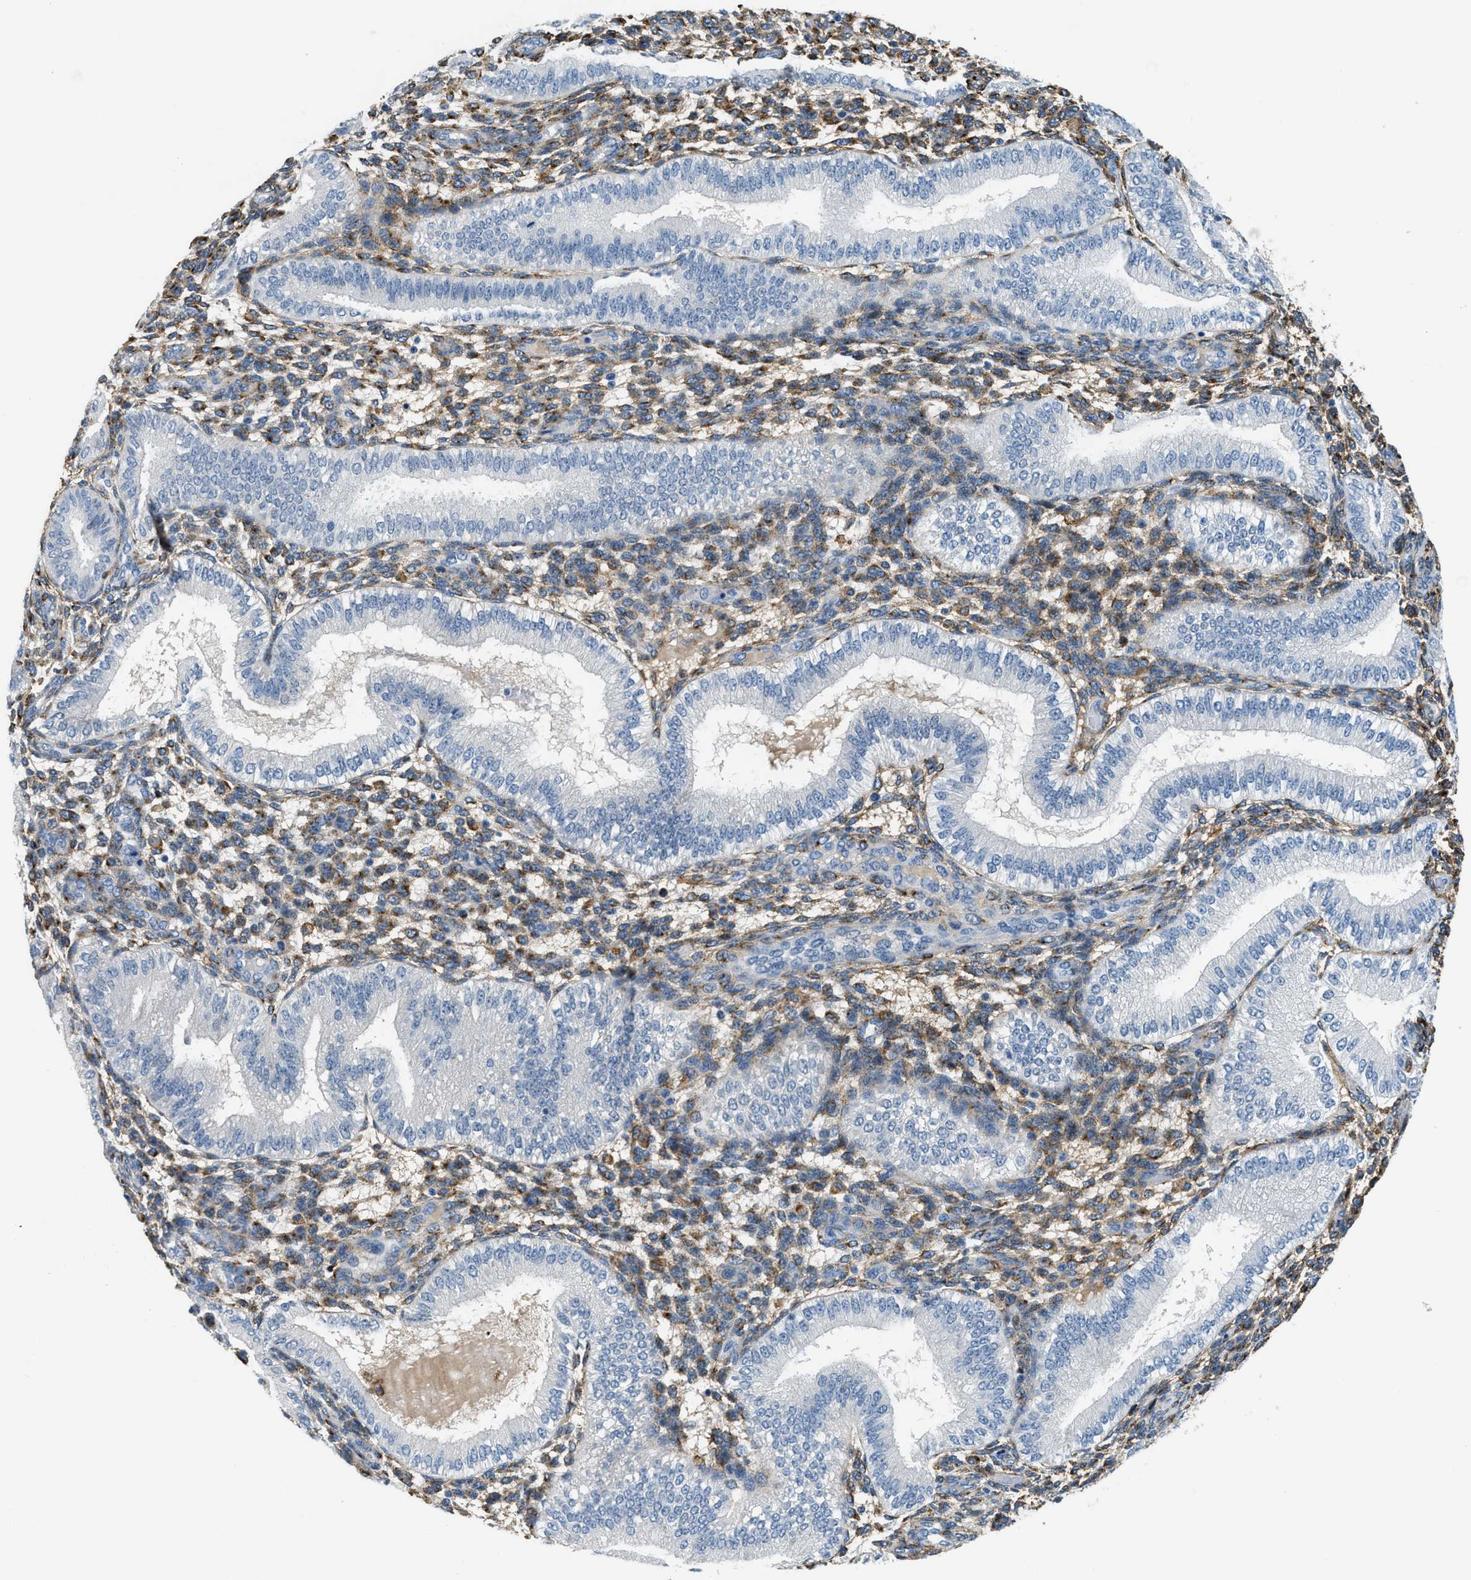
{"staining": {"intensity": "moderate", "quantity": "25%-75%", "location": "cytoplasmic/membranous"}, "tissue": "endometrium", "cell_type": "Cells in endometrial stroma", "image_type": "normal", "snomed": [{"axis": "morphology", "description": "Normal tissue, NOS"}, {"axis": "topography", "description": "Endometrium"}], "caption": "The micrograph reveals a brown stain indicating the presence of a protein in the cytoplasmic/membranous of cells in endometrial stroma in endometrium.", "gene": "LRP1", "patient": {"sex": "female", "age": 39}}